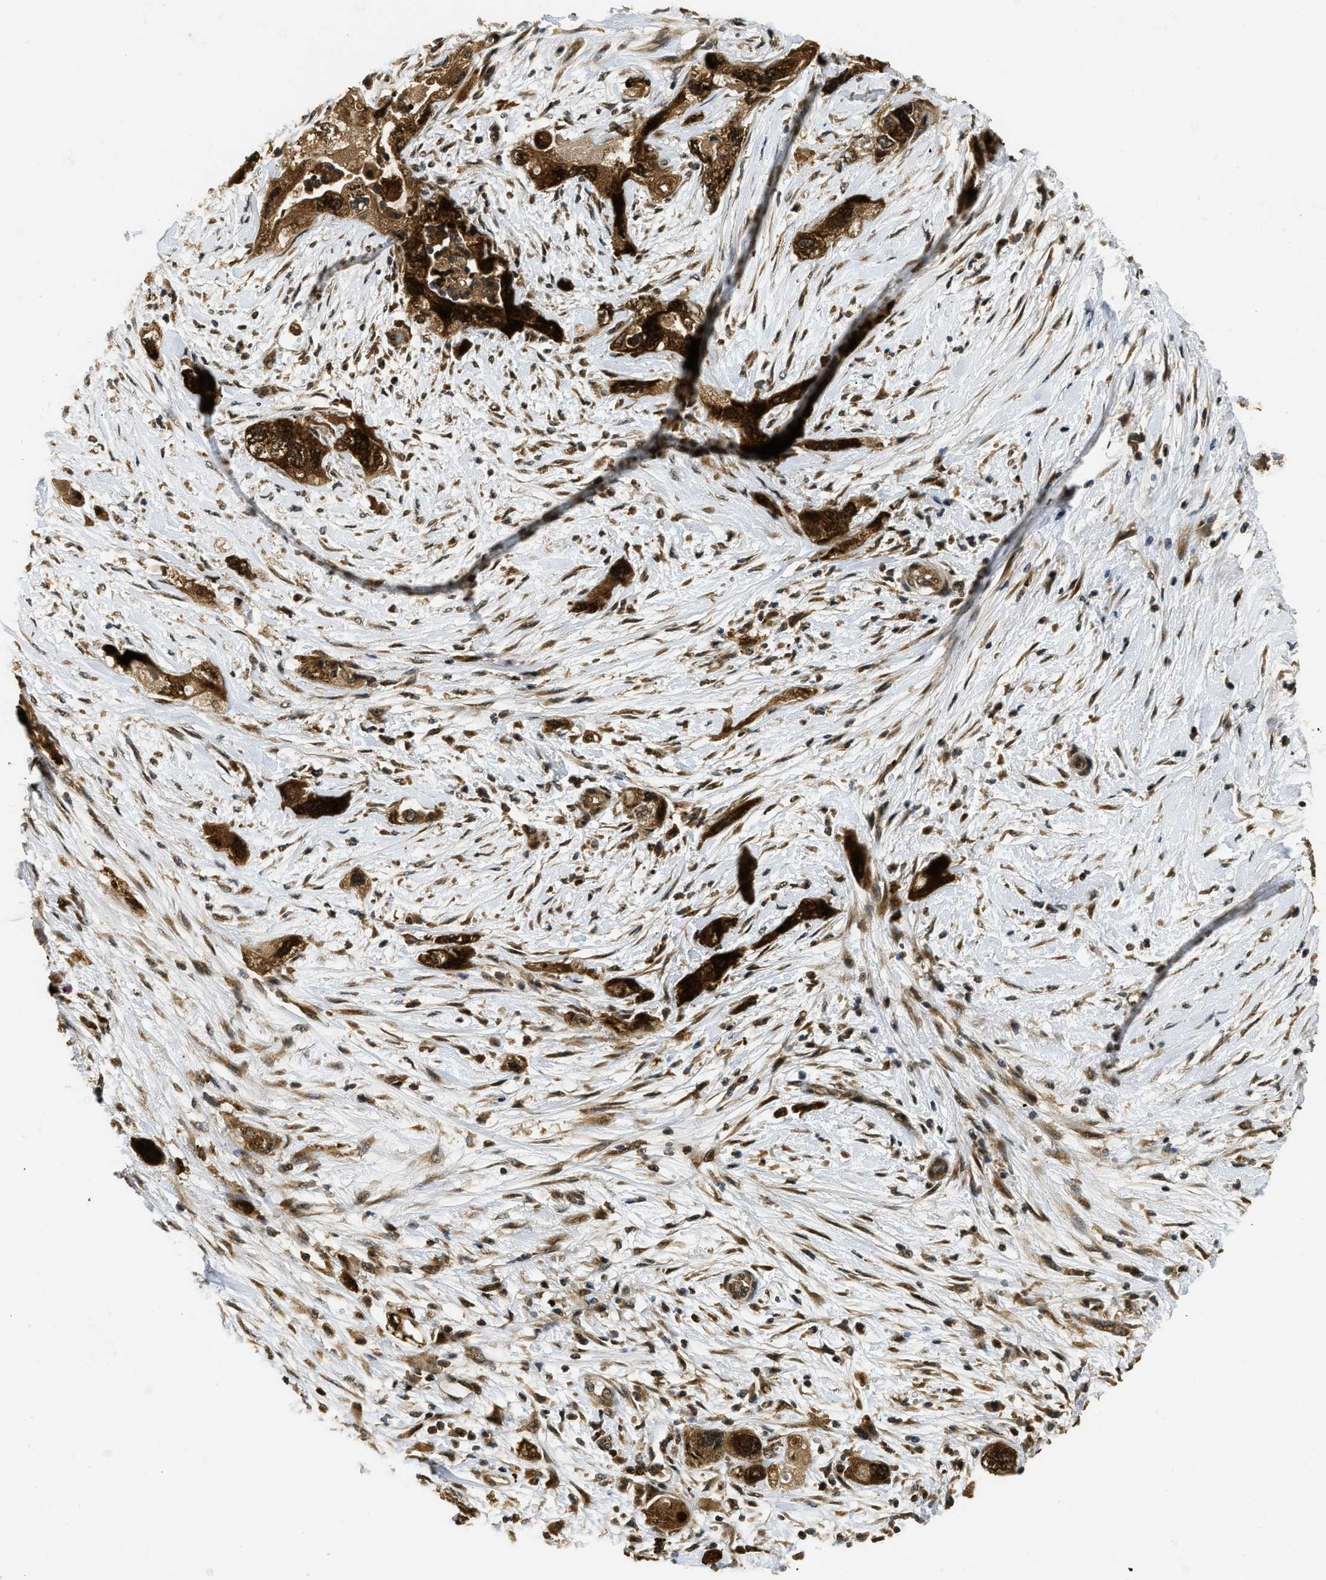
{"staining": {"intensity": "strong", "quantity": ">75%", "location": "cytoplasmic/membranous,nuclear"}, "tissue": "pancreatic cancer", "cell_type": "Tumor cells", "image_type": "cancer", "snomed": [{"axis": "morphology", "description": "Adenocarcinoma, NOS"}, {"axis": "topography", "description": "Pancreas"}], "caption": "Pancreatic cancer stained for a protein displays strong cytoplasmic/membranous and nuclear positivity in tumor cells. The staining was performed using DAB (3,3'-diaminobenzidine) to visualize the protein expression in brown, while the nuclei were stained in blue with hematoxylin (Magnification: 20x).", "gene": "ADSL", "patient": {"sex": "female", "age": 73}}